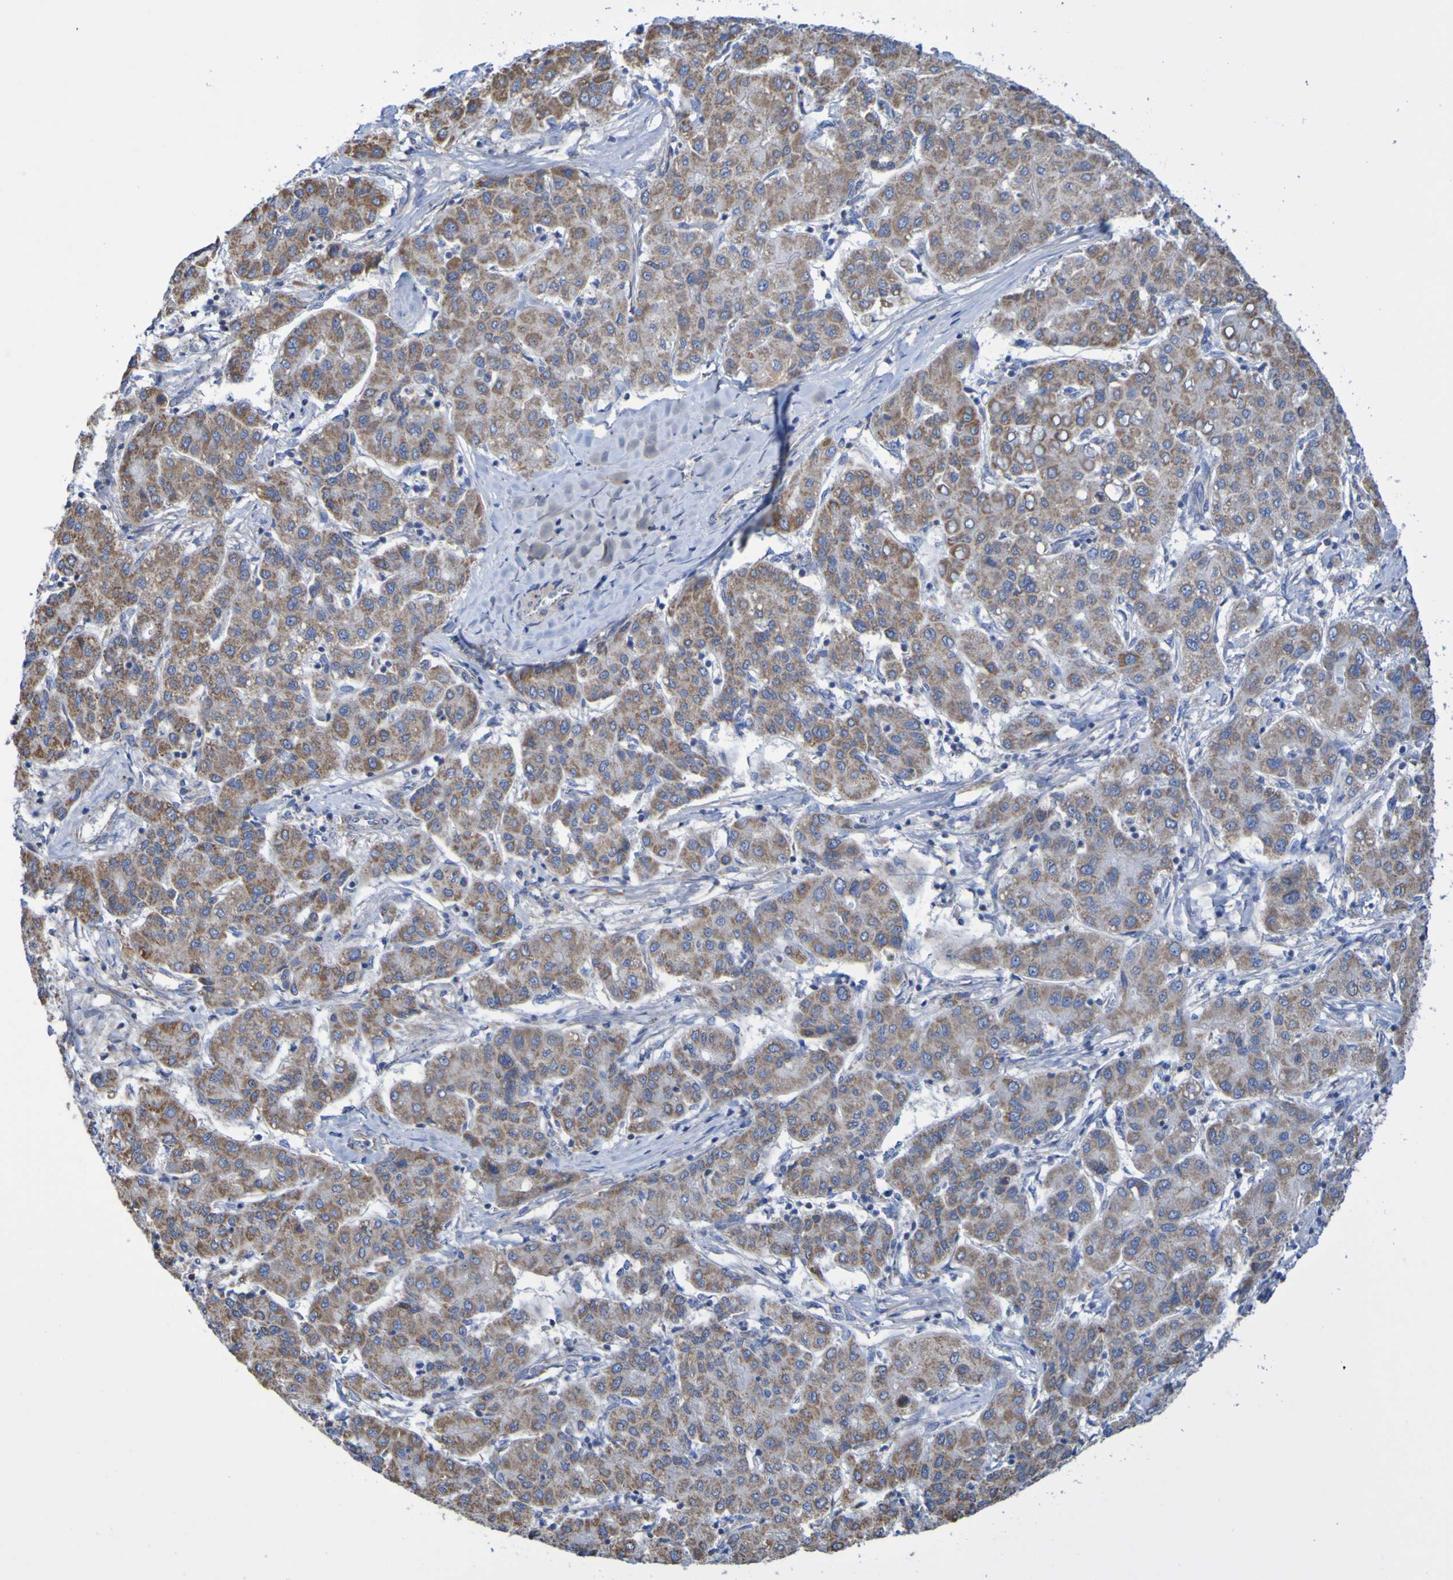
{"staining": {"intensity": "moderate", "quantity": ">75%", "location": "cytoplasmic/membranous"}, "tissue": "liver cancer", "cell_type": "Tumor cells", "image_type": "cancer", "snomed": [{"axis": "morphology", "description": "Carcinoma, Hepatocellular, NOS"}, {"axis": "topography", "description": "Liver"}], "caption": "This image exhibits liver cancer (hepatocellular carcinoma) stained with immunohistochemistry to label a protein in brown. The cytoplasmic/membranous of tumor cells show moderate positivity for the protein. Nuclei are counter-stained blue.", "gene": "CNTN2", "patient": {"sex": "male", "age": 65}}